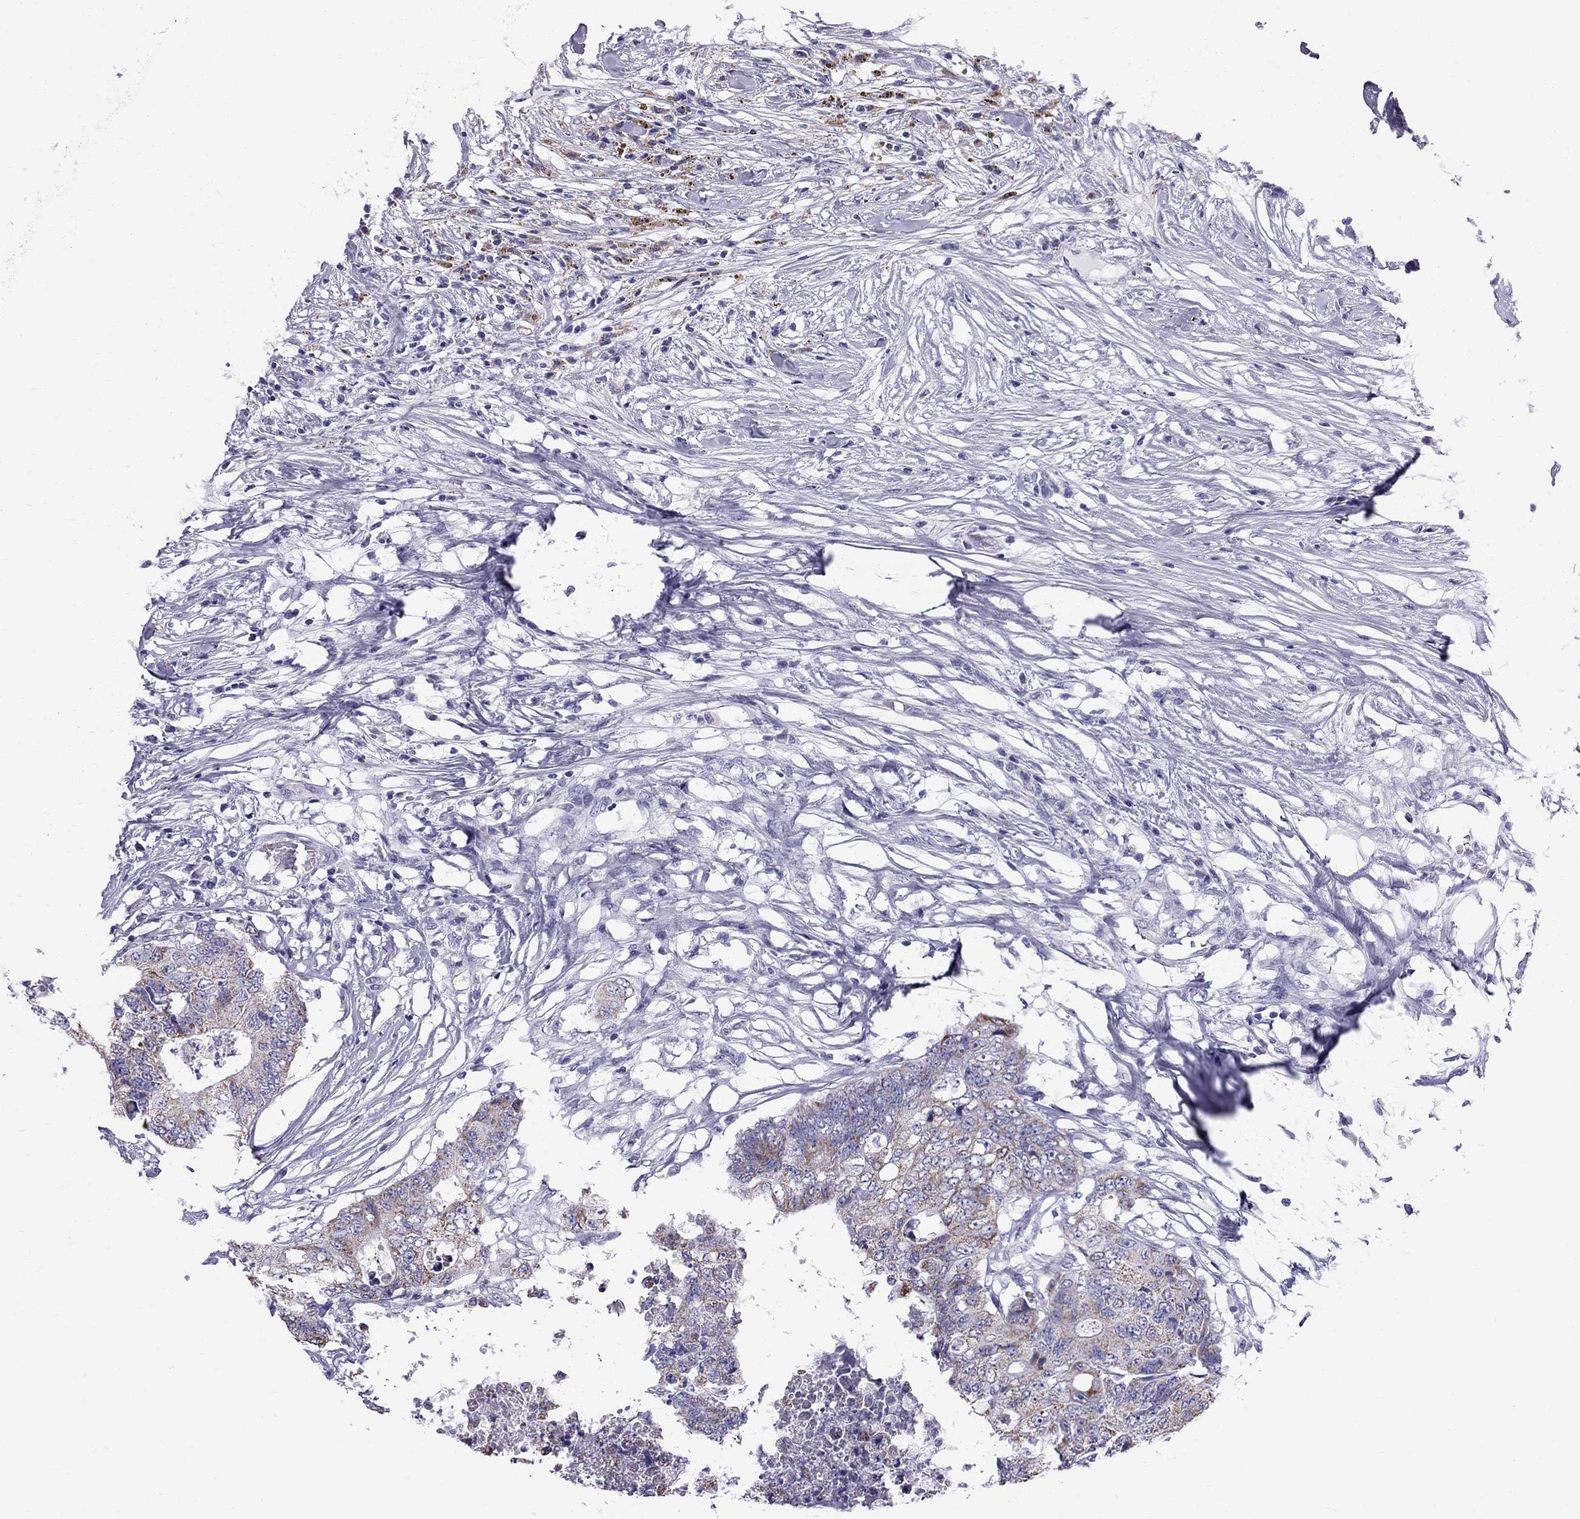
{"staining": {"intensity": "moderate", "quantity": ">75%", "location": "cytoplasmic/membranous"}, "tissue": "colorectal cancer", "cell_type": "Tumor cells", "image_type": "cancer", "snomed": [{"axis": "morphology", "description": "Adenocarcinoma, NOS"}, {"axis": "topography", "description": "Colon"}], "caption": "A medium amount of moderate cytoplasmic/membranous positivity is seen in approximately >75% of tumor cells in colorectal cancer tissue. (Stains: DAB in brown, nuclei in blue, Microscopy: brightfield microscopy at high magnification).", "gene": "TTLL13", "patient": {"sex": "female", "age": 48}}